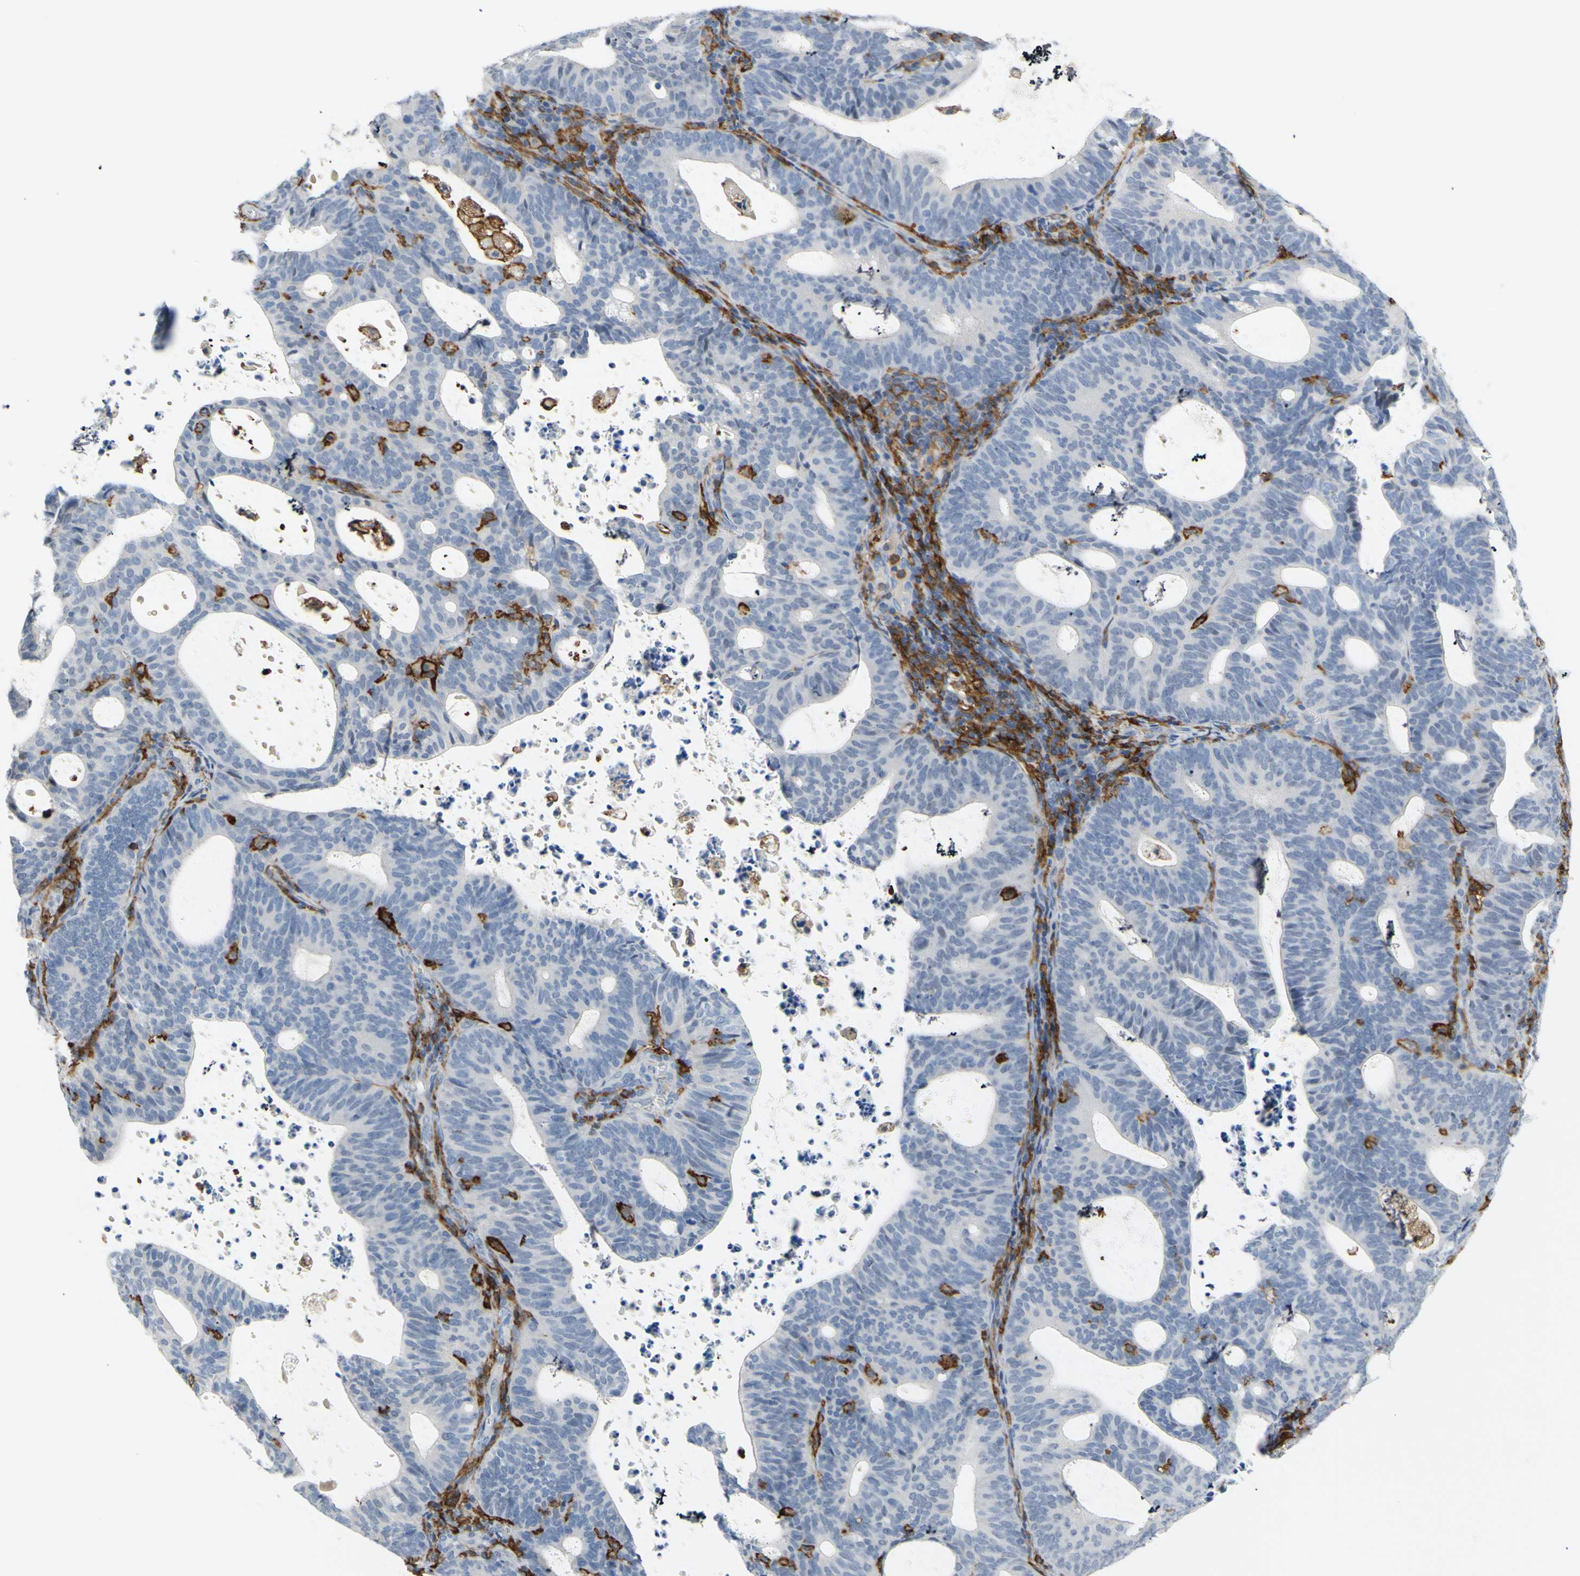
{"staining": {"intensity": "negative", "quantity": "none", "location": "none"}, "tissue": "endometrial cancer", "cell_type": "Tumor cells", "image_type": "cancer", "snomed": [{"axis": "morphology", "description": "Adenocarcinoma, NOS"}, {"axis": "topography", "description": "Uterus"}], "caption": "Human adenocarcinoma (endometrial) stained for a protein using immunohistochemistry reveals no staining in tumor cells.", "gene": "FCGR2A", "patient": {"sex": "female", "age": 83}}